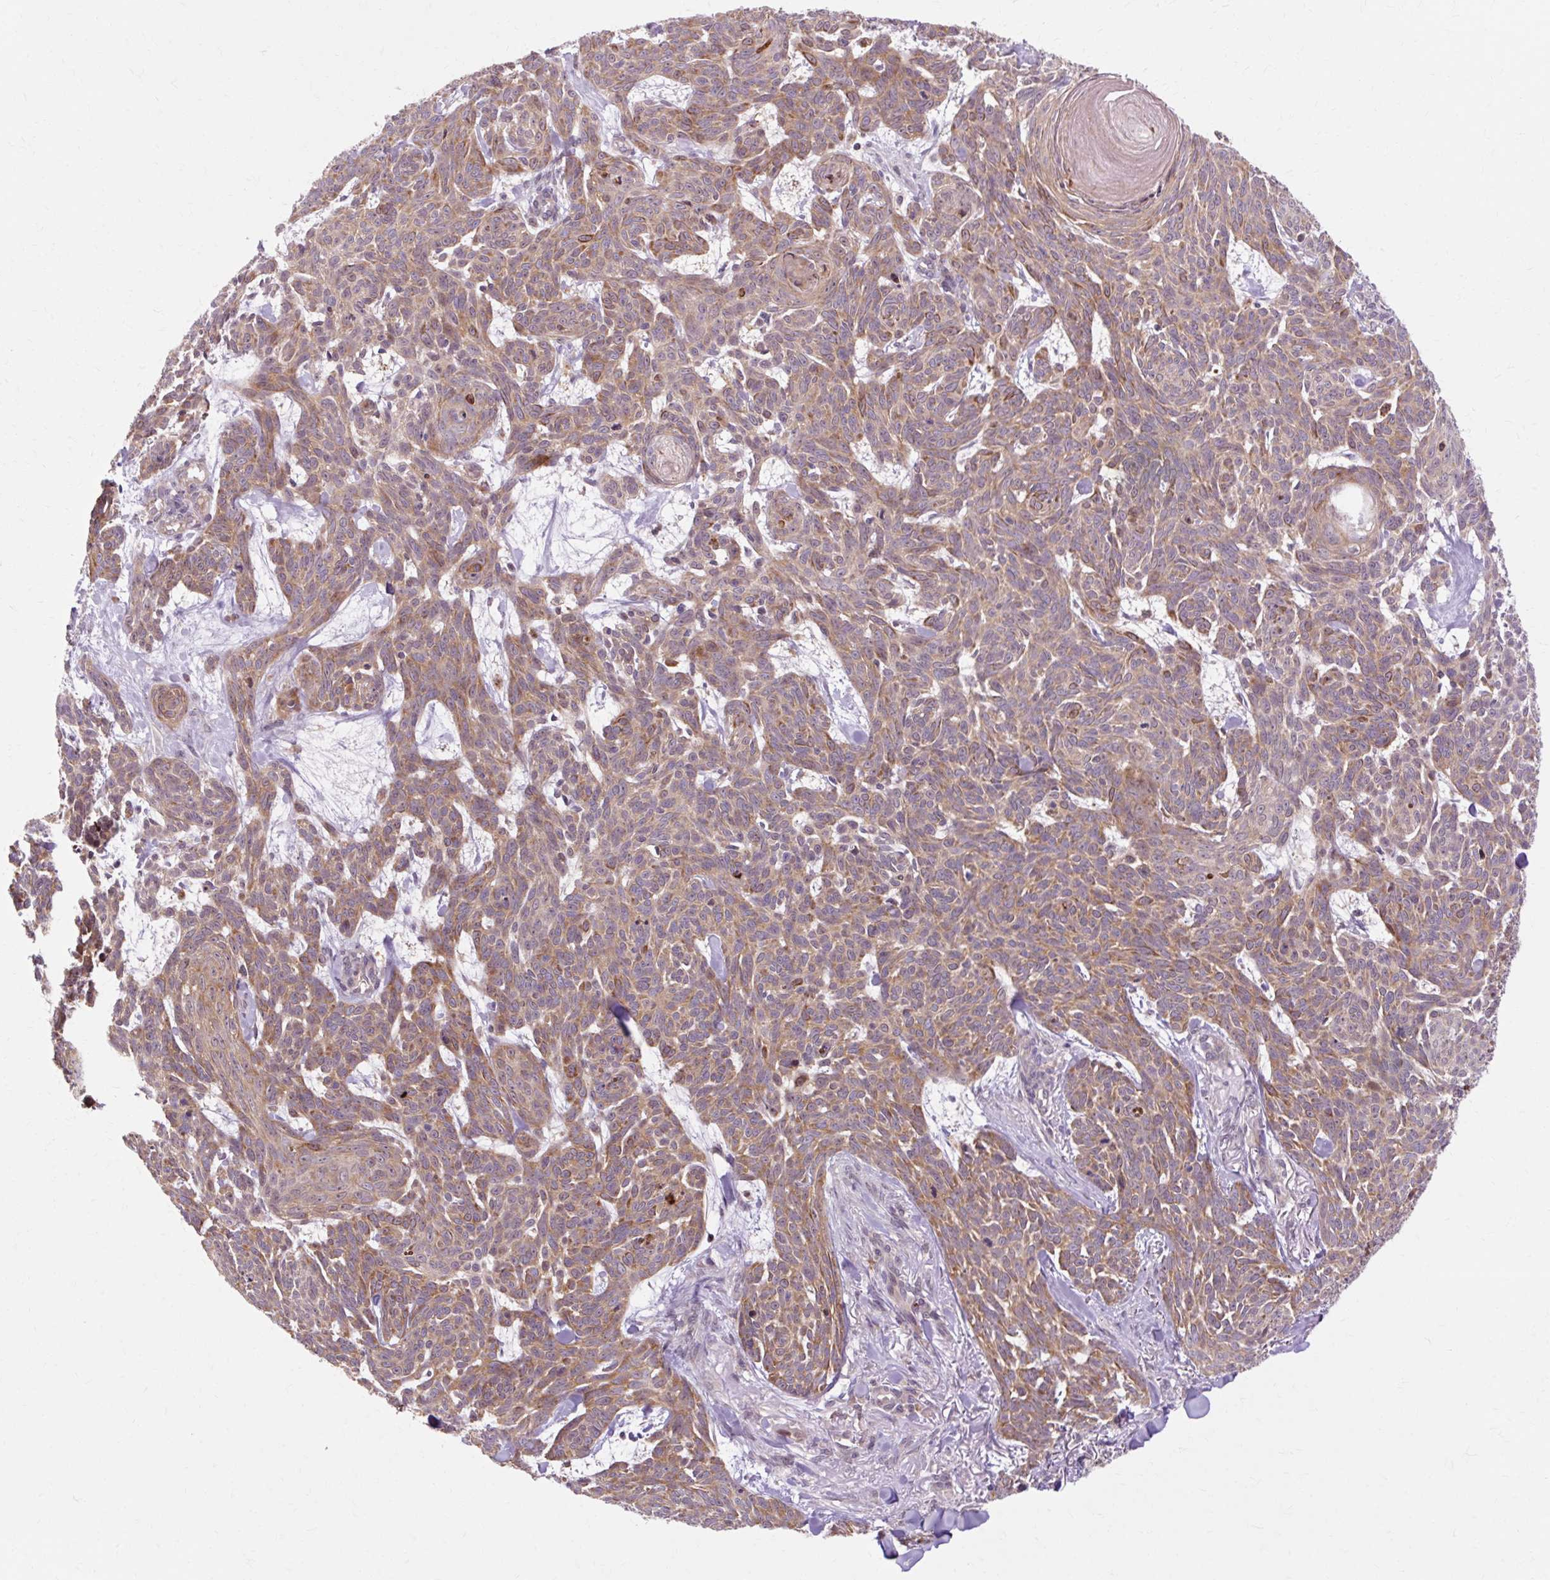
{"staining": {"intensity": "moderate", "quantity": ">75%", "location": "cytoplasmic/membranous"}, "tissue": "skin cancer", "cell_type": "Tumor cells", "image_type": "cancer", "snomed": [{"axis": "morphology", "description": "Basal cell carcinoma"}, {"axis": "topography", "description": "Skin"}], "caption": "Human skin cancer (basal cell carcinoma) stained with a brown dye shows moderate cytoplasmic/membranous positive expression in about >75% of tumor cells.", "gene": "GEMIN2", "patient": {"sex": "female", "age": 93}}